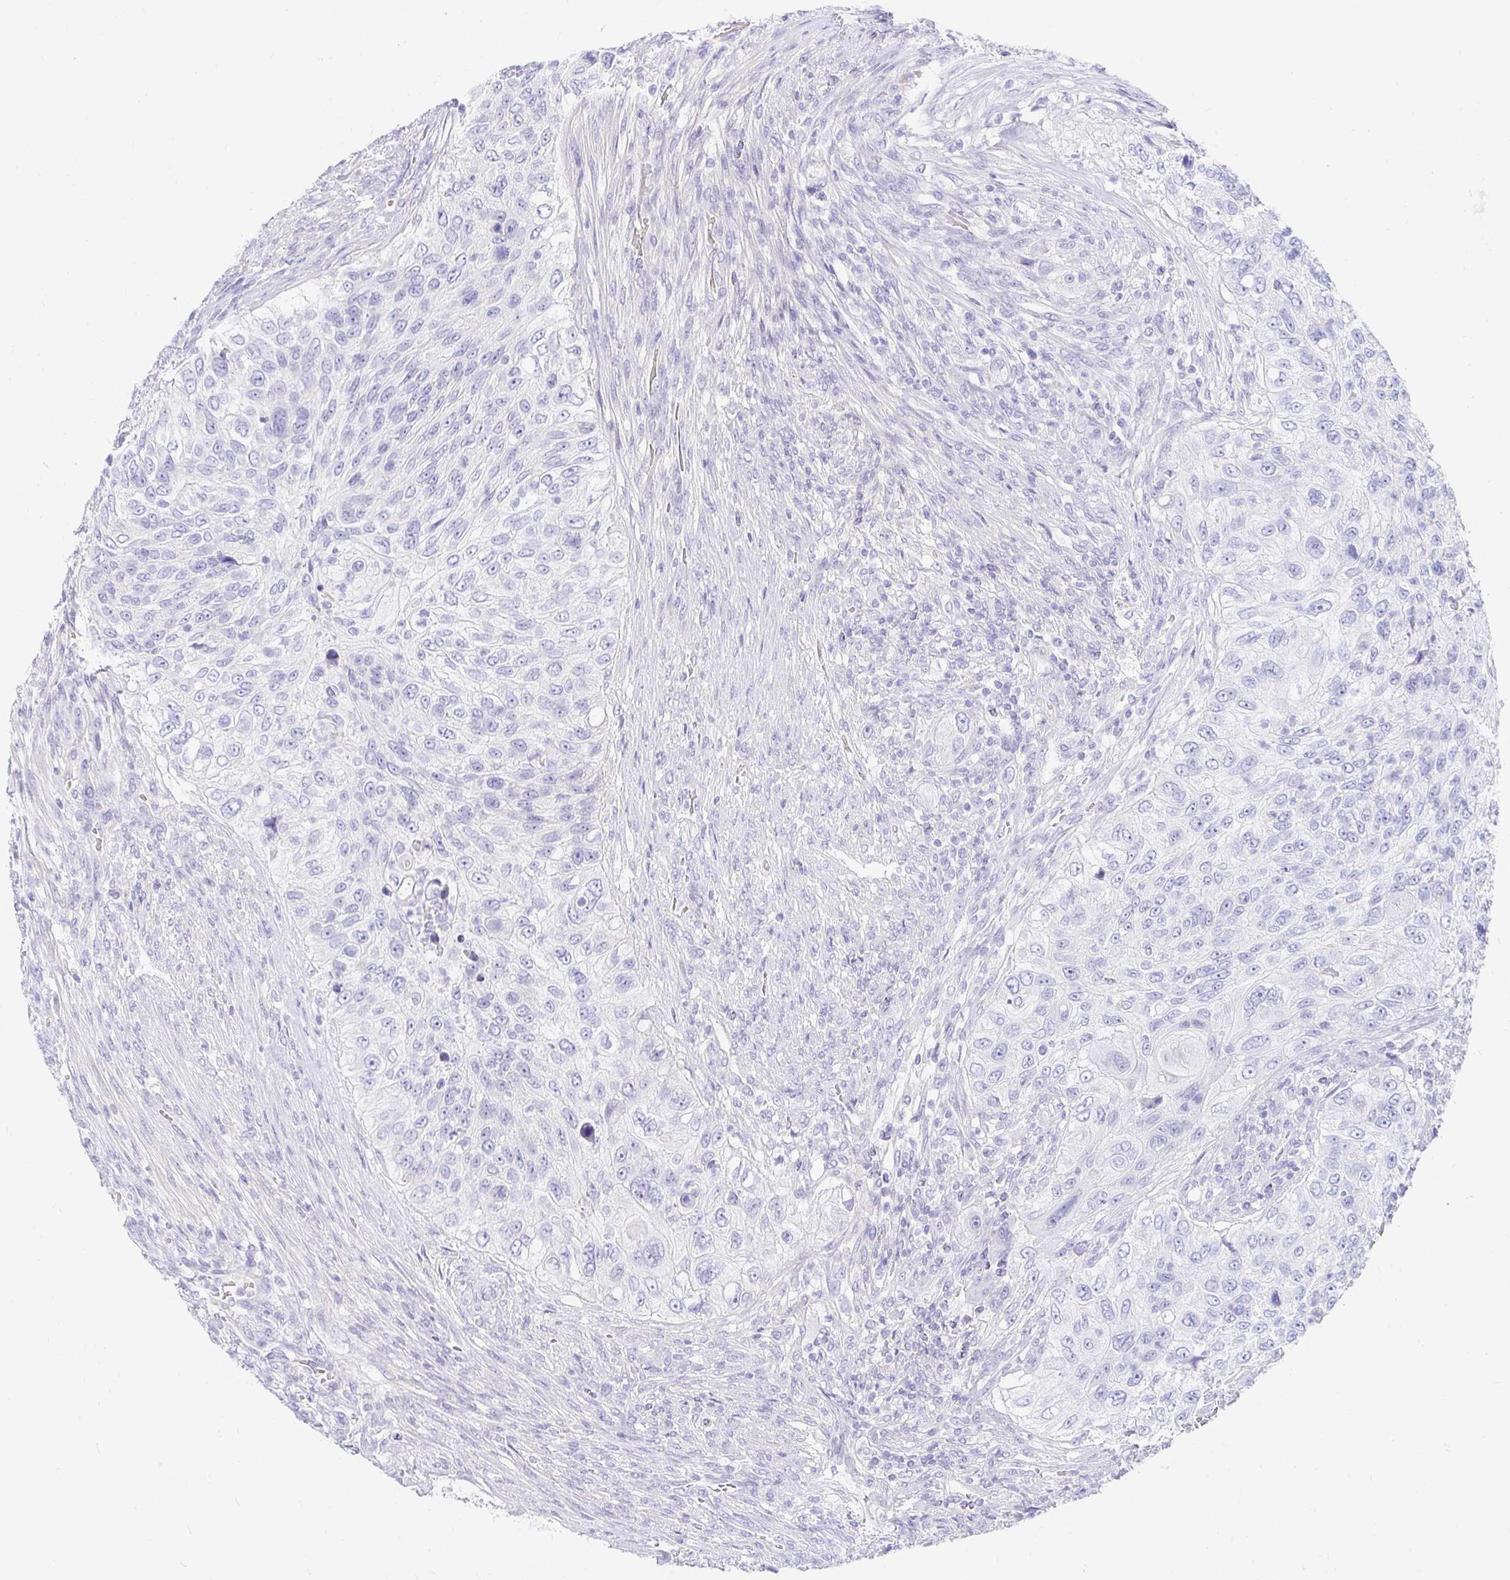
{"staining": {"intensity": "negative", "quantity": "none", "location": "none"}, "tissue": "urothelial cancer", "cell_type": "Tumor cells", "image_type": "cancer", "snomed": [{"axis": "morphology", "description": "Urothelial carcinoma, High grade"}, {"axis": "topography", "description": "Urinary bladder"}], "caption": "Human urothelial cancer stained for a protein using immunohistochemistry (IHC) displays no staining in tumor cells.", "gene": "NR2E1", "patient": {"sex": "female", "age": 60}}